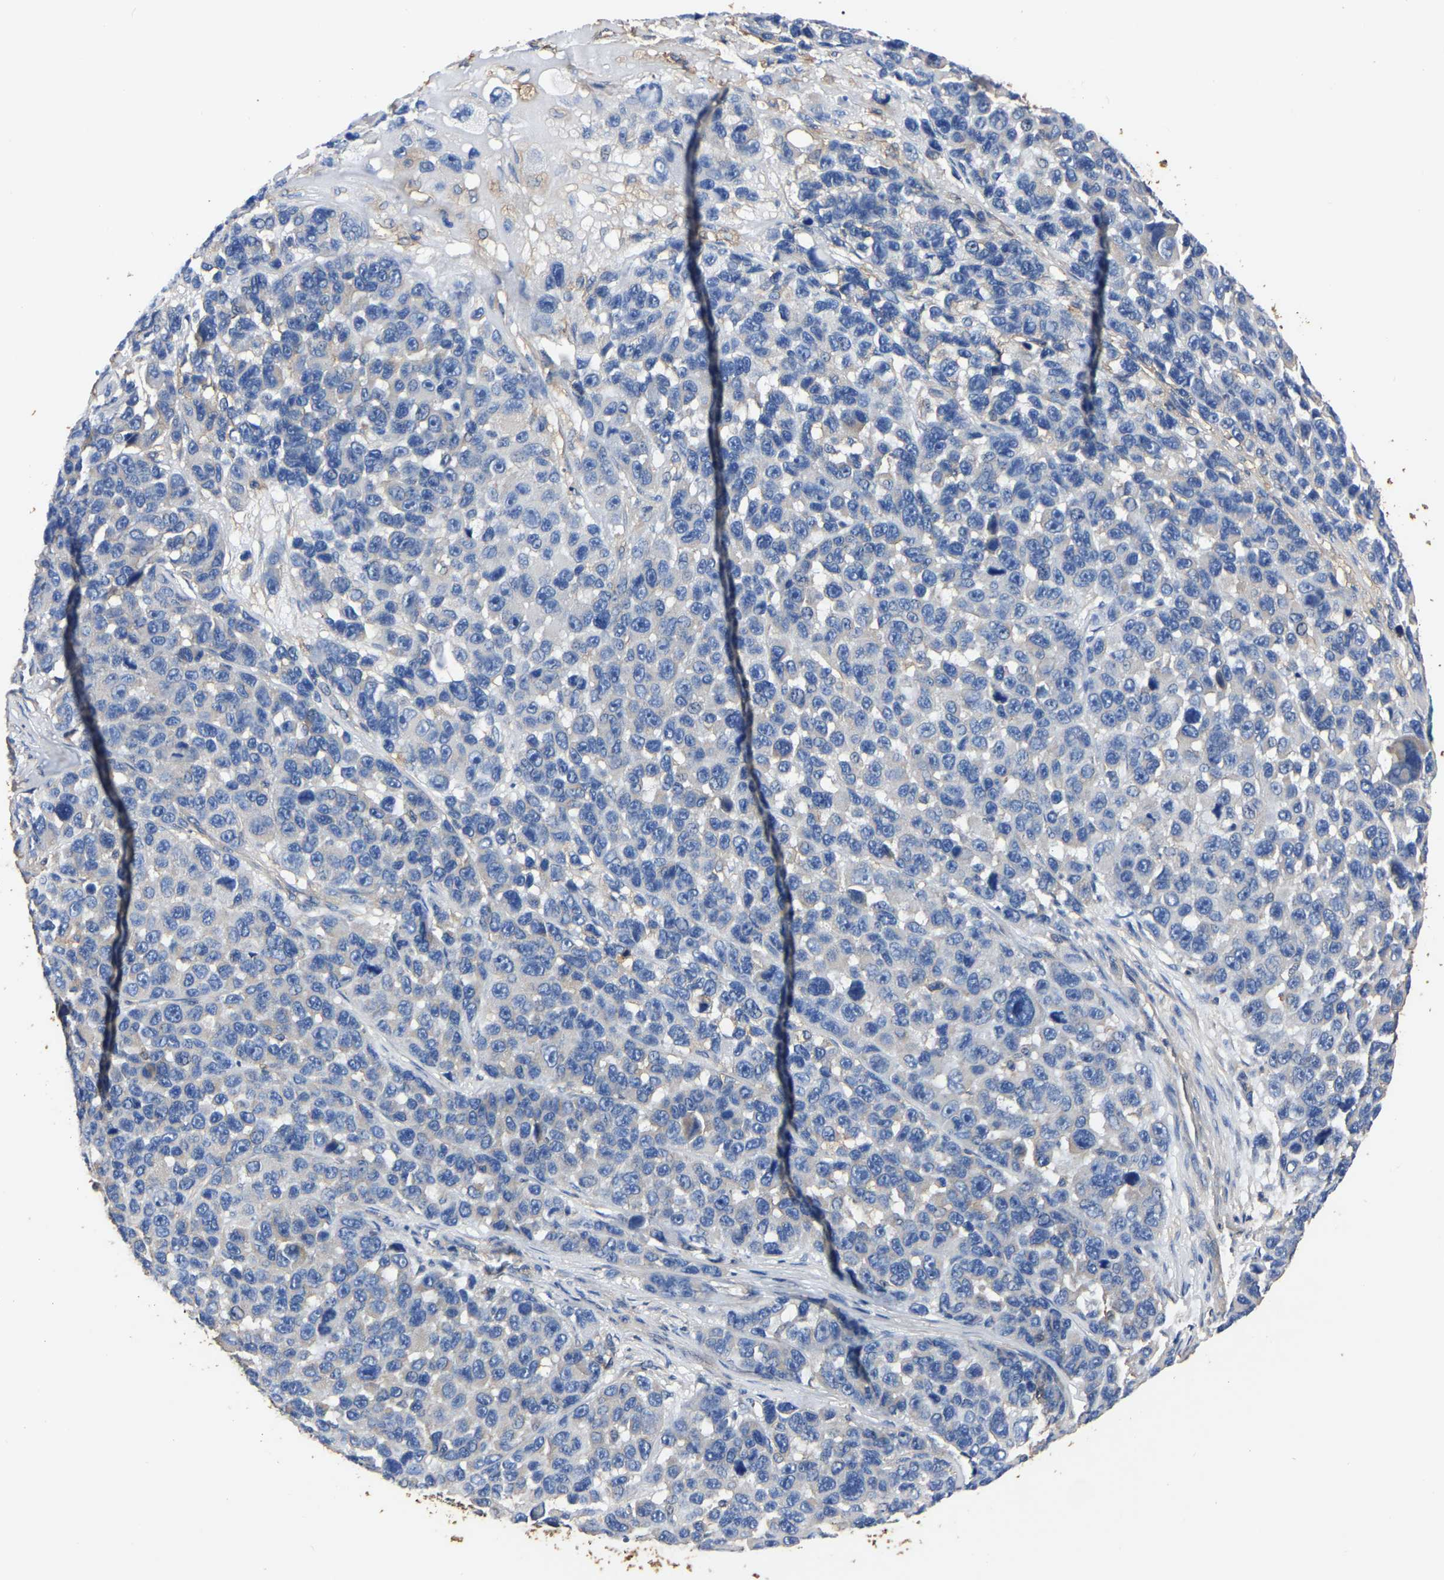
{"staining": {"intensity": "negative", "quantity": "none", "location": "none"}, "tissue": "melanoma", "cell_type": "Tumor cells", "image_type": "cancer", "snomed": [{"axis": "morphology", "description": "Malignant melanoma, NOS"}, {"axis": "topography", "description": "Skin"}], "caption": "Immunohistochemical staining of human melanoma demonstrates no significant expression in tumor cells.", "gene": "ARMT1", "patient": {"sex": "male", "age": 53}}